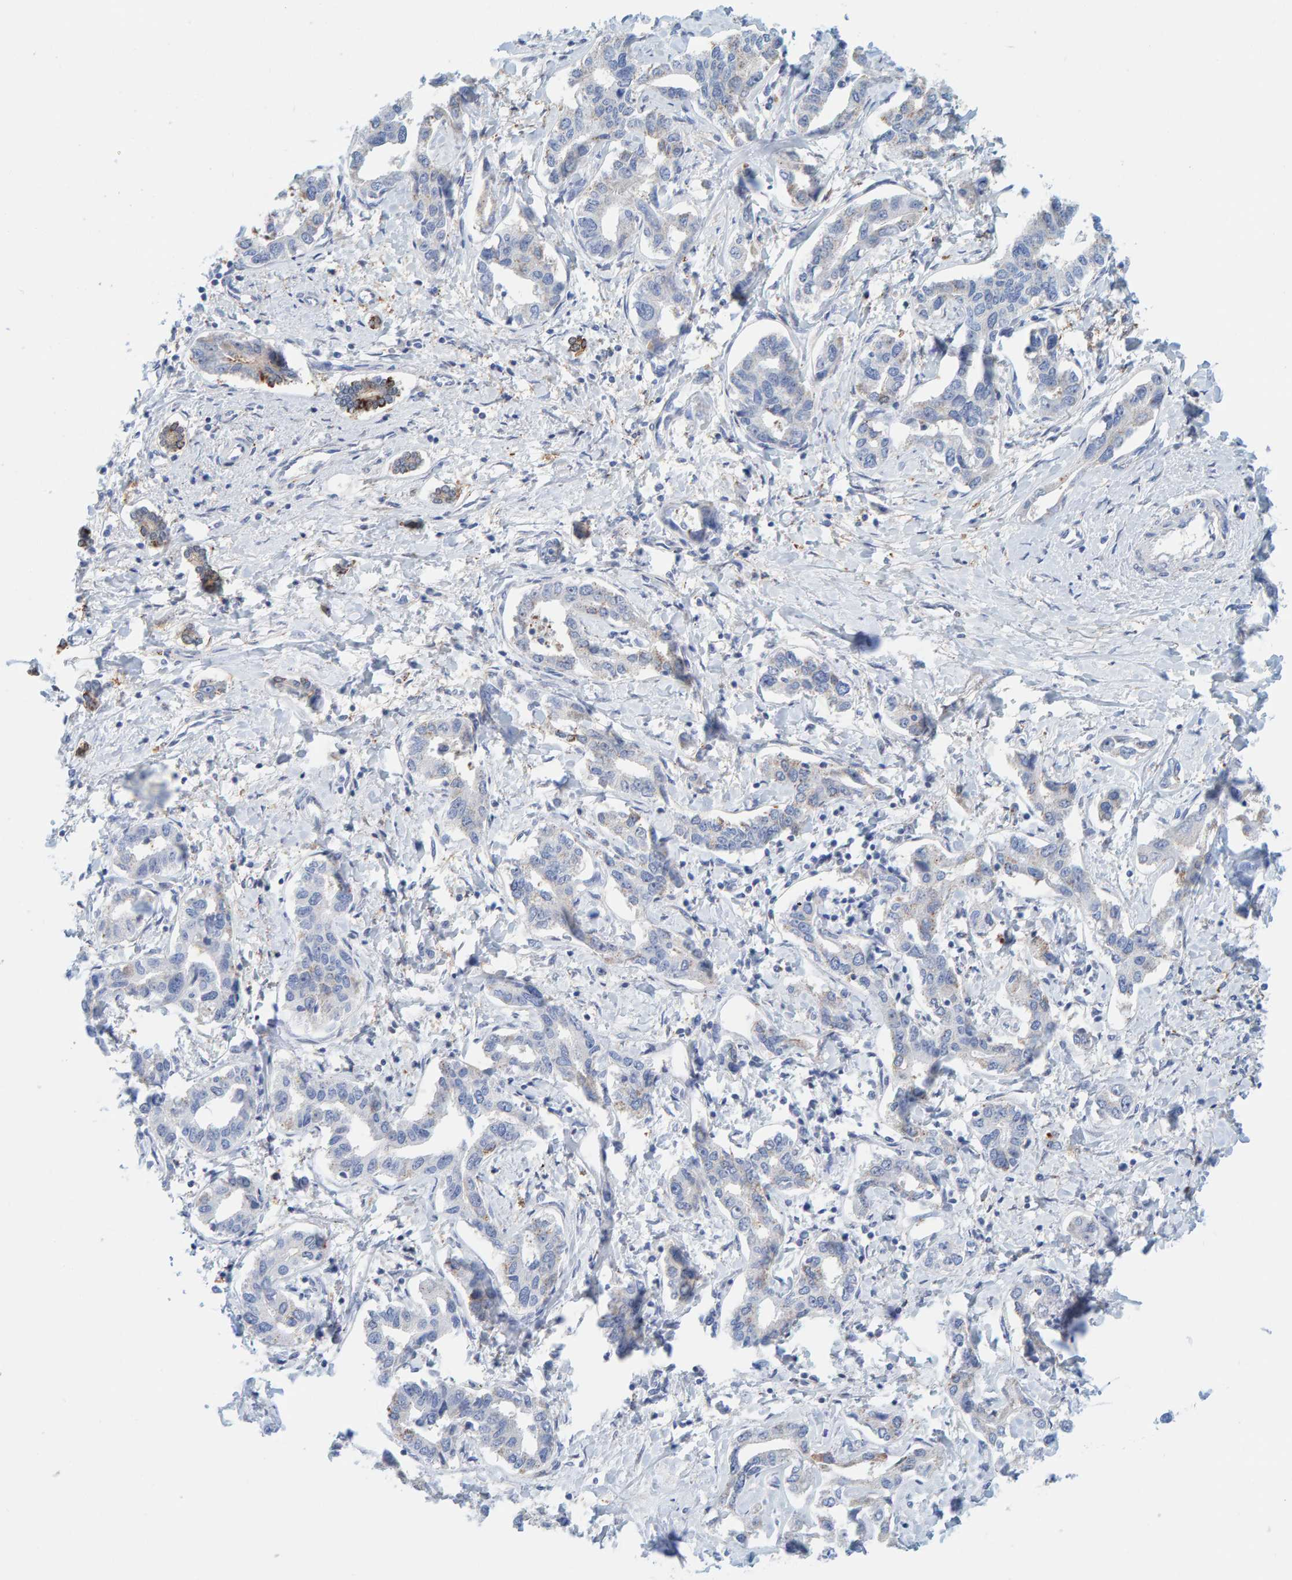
{"staining": {"intensity": "negative", "quantity": "none", "location": "none"}, "tissue": "liver cancer", "cell_type": "Tumor cells", "image_type": "cancer", "snomed": [{"axis": "morphology", "description": "Cholangiocarcinoma"}, {"axis": "topography", "description": "Liver"}], "caption": "Tumor cells are negative for protein expression in human liver cholangiocarcinoma. (IHC, brightfield microscopy, high magnification).", "gene": "KLHL11", "patient": {"sex": "male", "age": 59}}